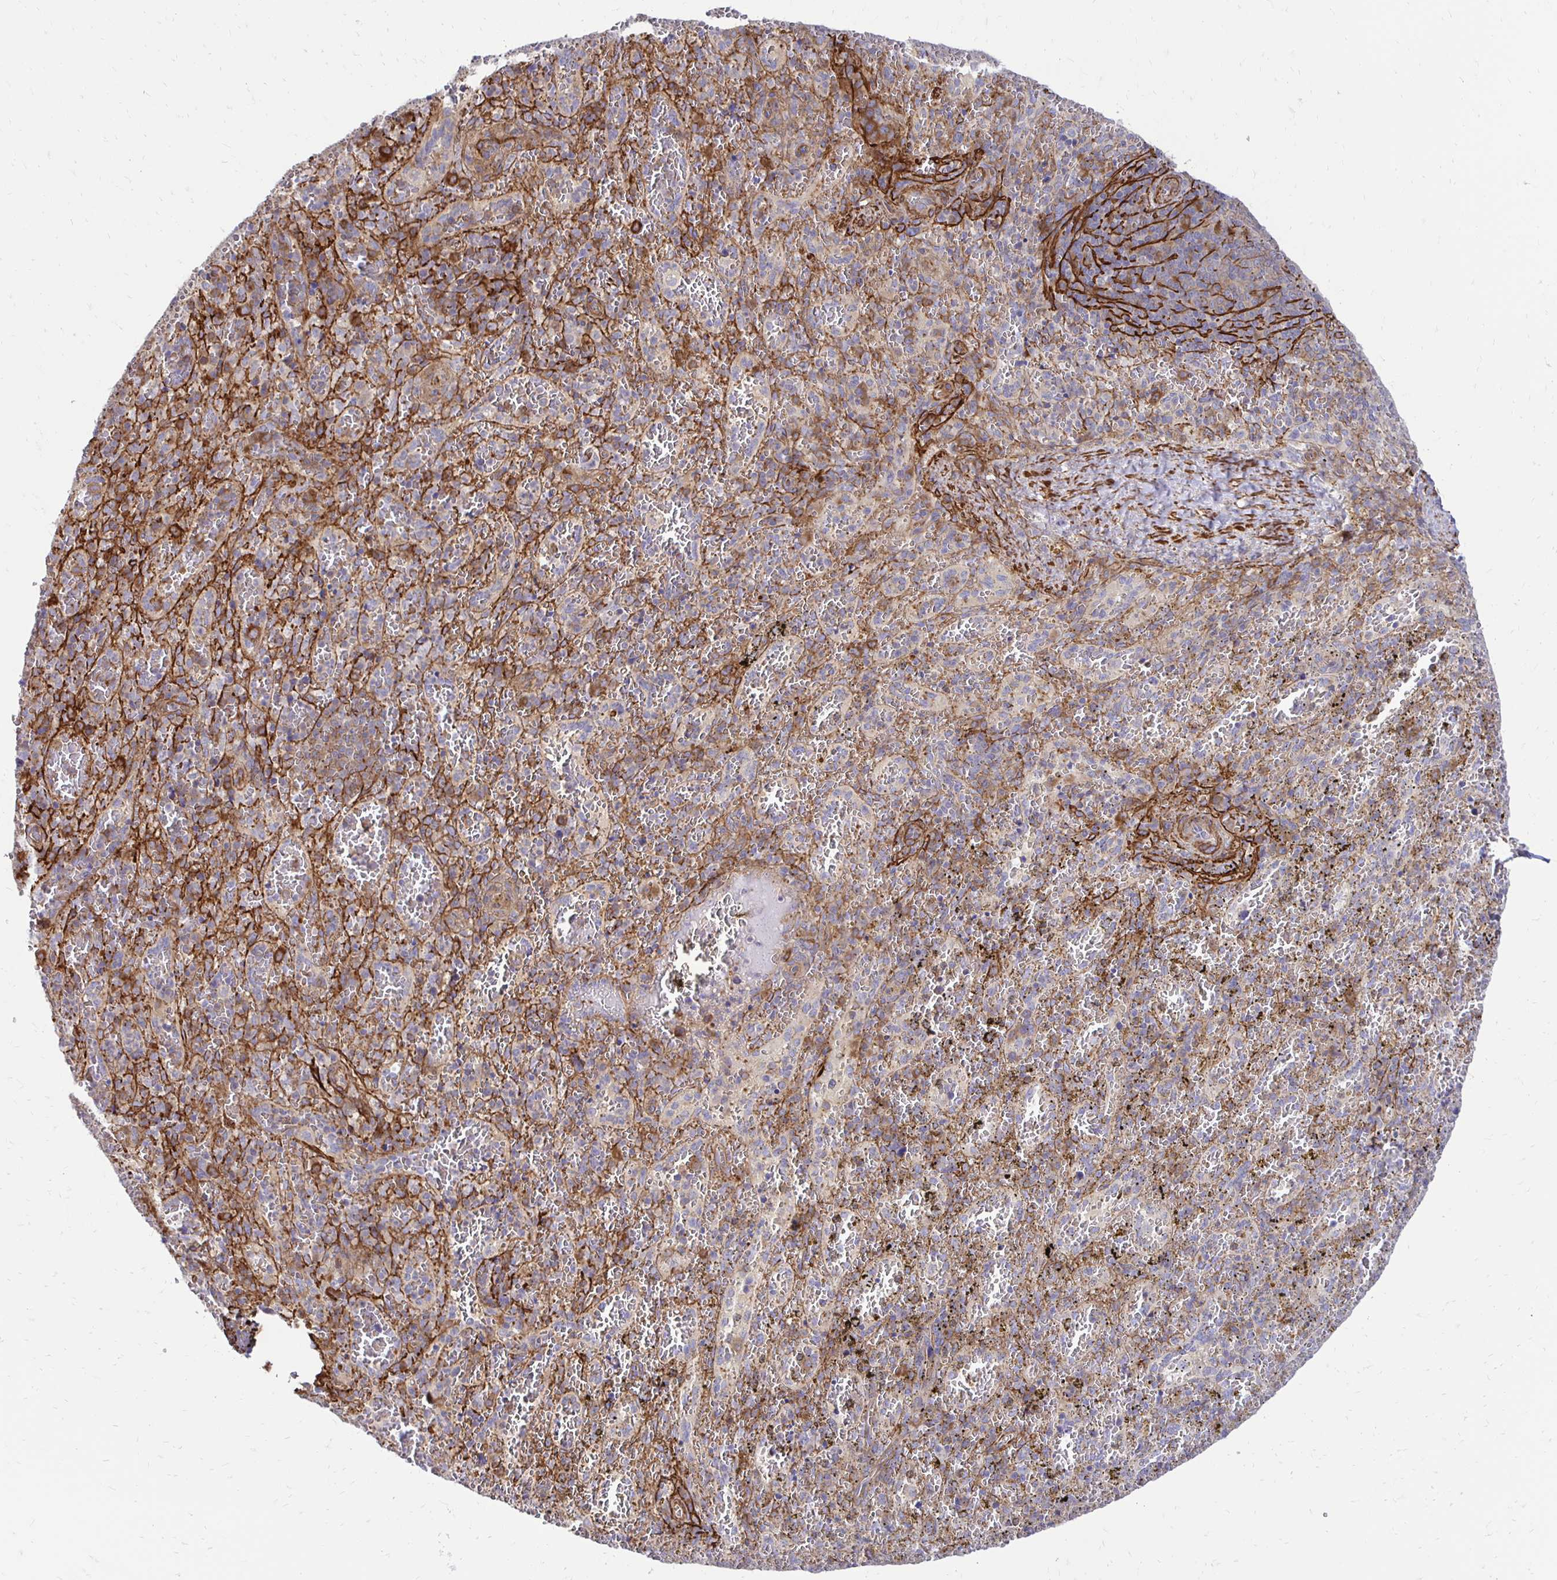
{"staining": {"intensity": "moderate", "quantity": "25%-75%", "location": "cytoplasmic/membranous"}, "tissue": "spleen", "cell_type": "Cells in red pulp", "image_type": "normal", "snomed": [{"axis": "morphology", "description": "Normal tissue, NOS"}, {"axis": "topography", "description": "Spleen"}], "caption": "This image demonstrates normal spleen stained with immunohistochemistry to label a protein in brown. The cytoplasmic/membranous of cells in red pulp show moderate positivity for the protein. Nuclei are counter-stained blue.", "gene": "CTPS1", "patient": {"sex": "female", "age": 50}}